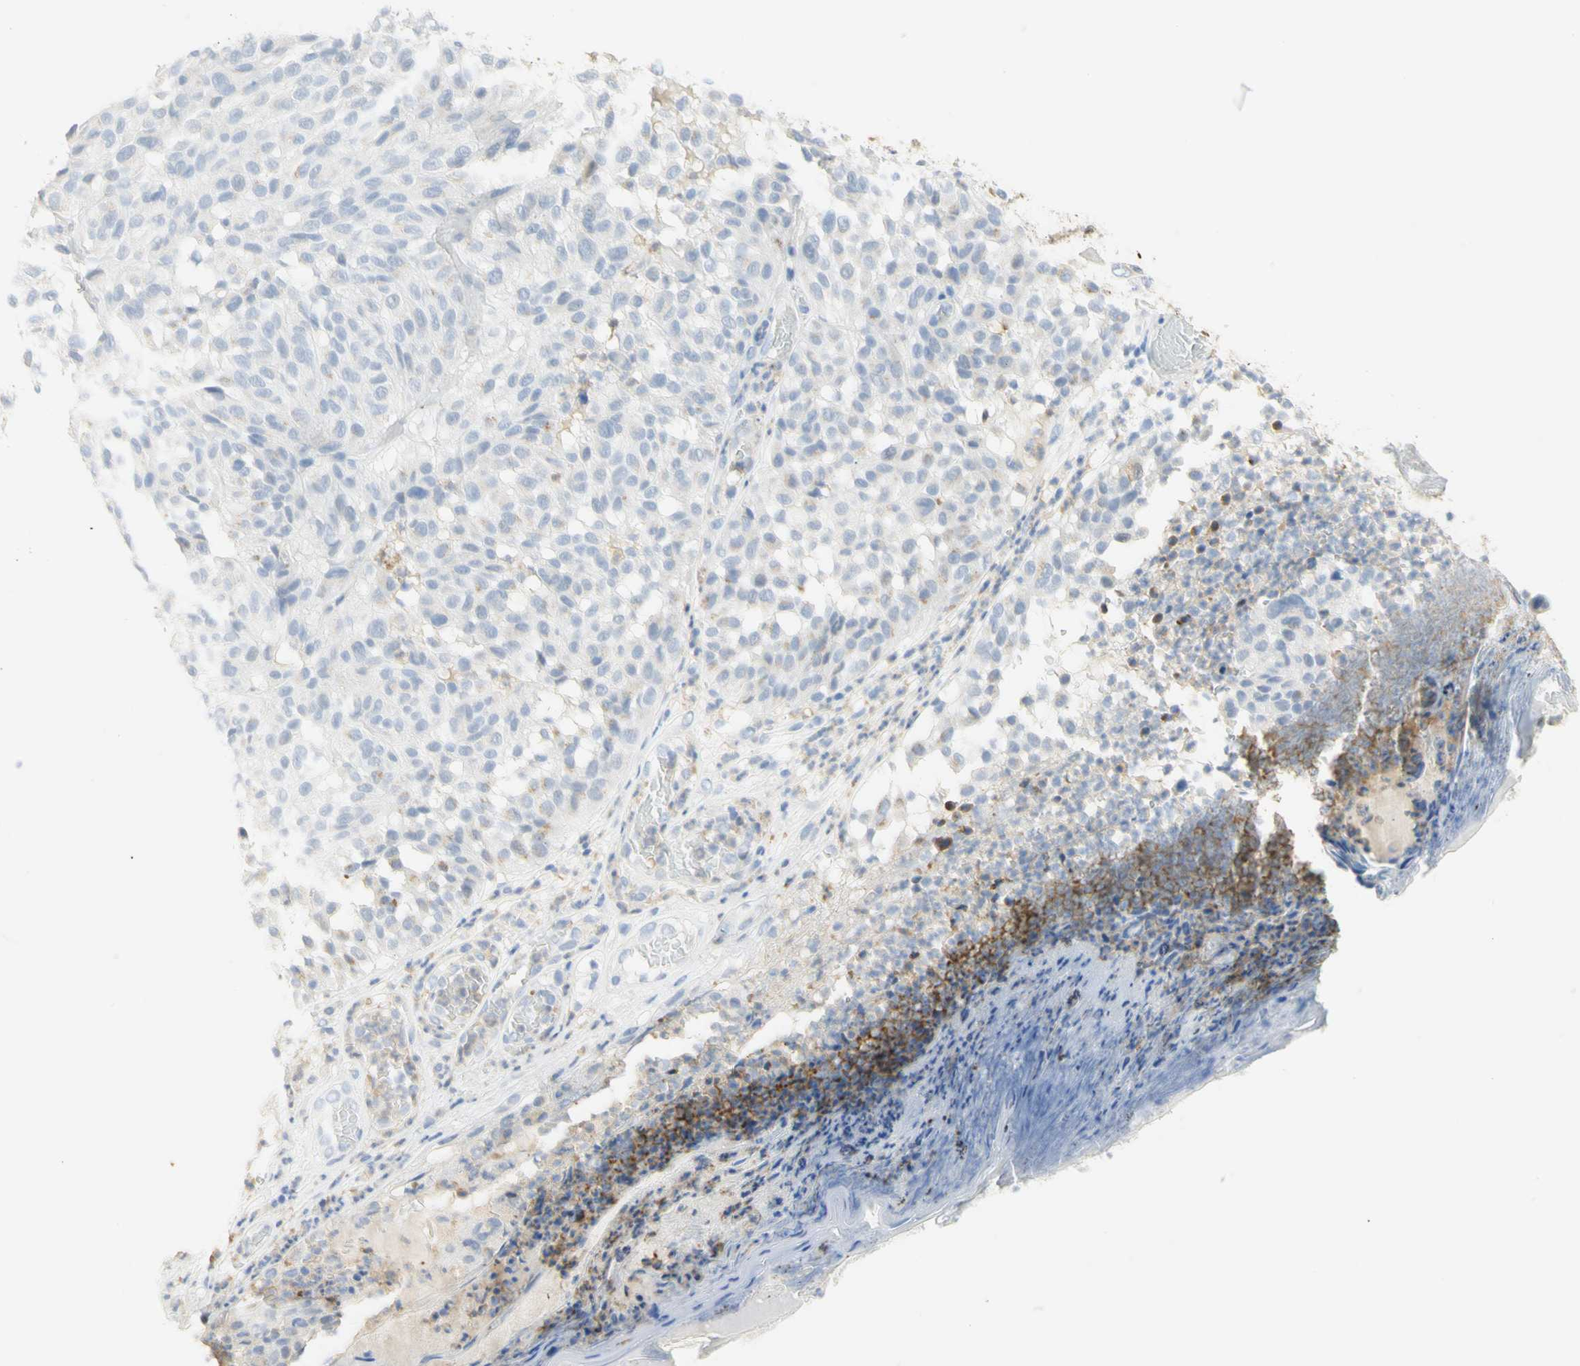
{"staining": {"intensity": "negative", "quantity": "none", "location": "none"}, "tissue": "melanoma", "cell_type": "Tumor cells", "image_type": "cancer", "snomed": [{"axis": "morphology", "description": "Malignant melanoma, NOS"}, {"axis": "topography", "description": "Skin"}], "caption": "Immunohistochemistry of malignant melanoma demonstrates no staining in tumor cells.", "gene": "B4GALNT3", "patient": {"sex": "female", "age": 46}}